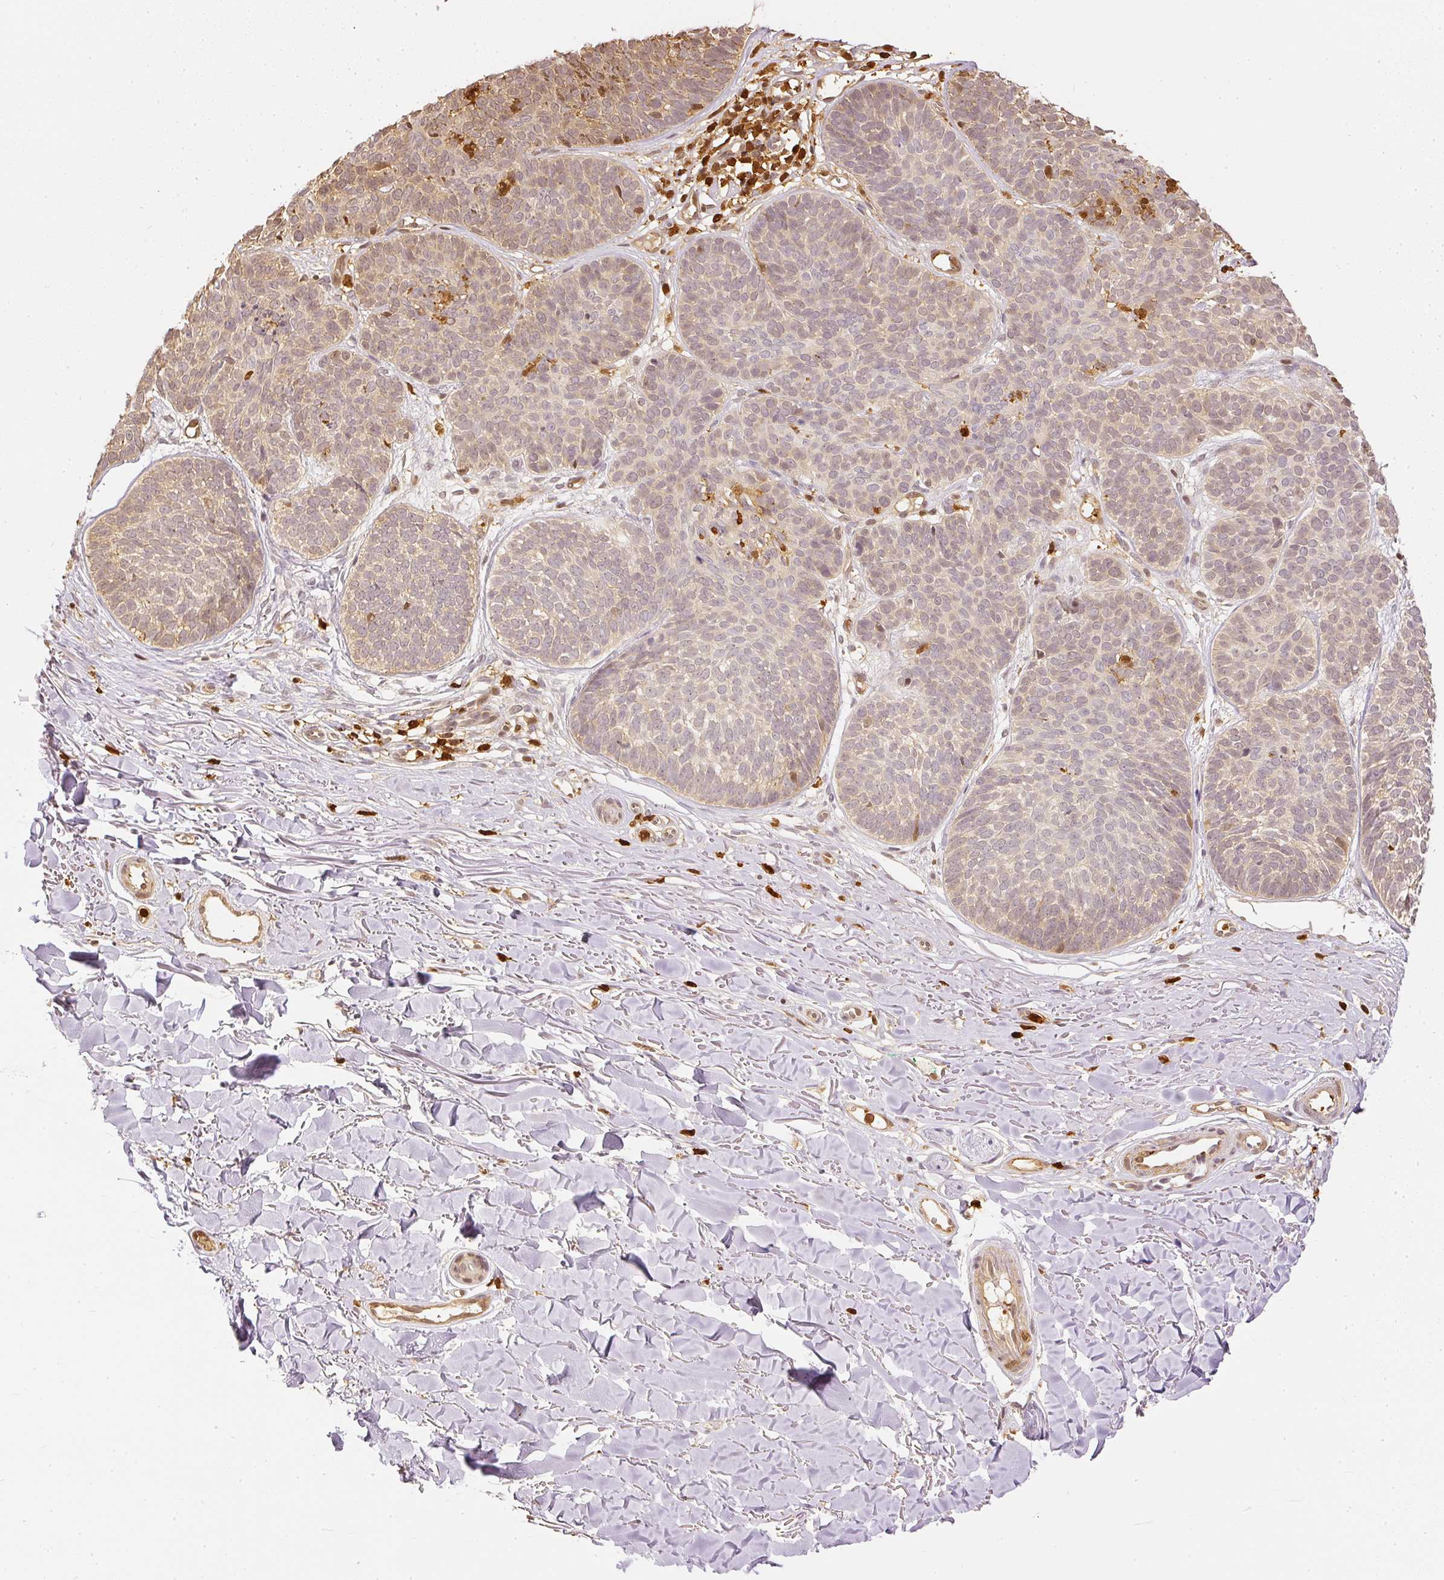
{"staining": {"intensity": "weak", "quantity": "25%-75%", "location": "cytoplasmic/membranous"}, "tissue": "skin cancer", "cell_type": "Tumor cells", "image_type": "cancer", "snomed": [{"axis": "morphology", "description": "Basal cell carcinoma"}, {"axis": "topography", "description": "Skin"}, {"axis": "topography", "description": "Skin of neck"}, {"axis": "topography", "description": "Skin of shoulder"}, {"axis": "topography", "description": "Skin of back"}], "caption": "Weak cytoplasmic/membranous staining is seen in approximately 25%-75% of tumor cells in skin basal cell carcinoma.", "gene": "PFN1", "patient": {"sex": "male", "age": 80}}